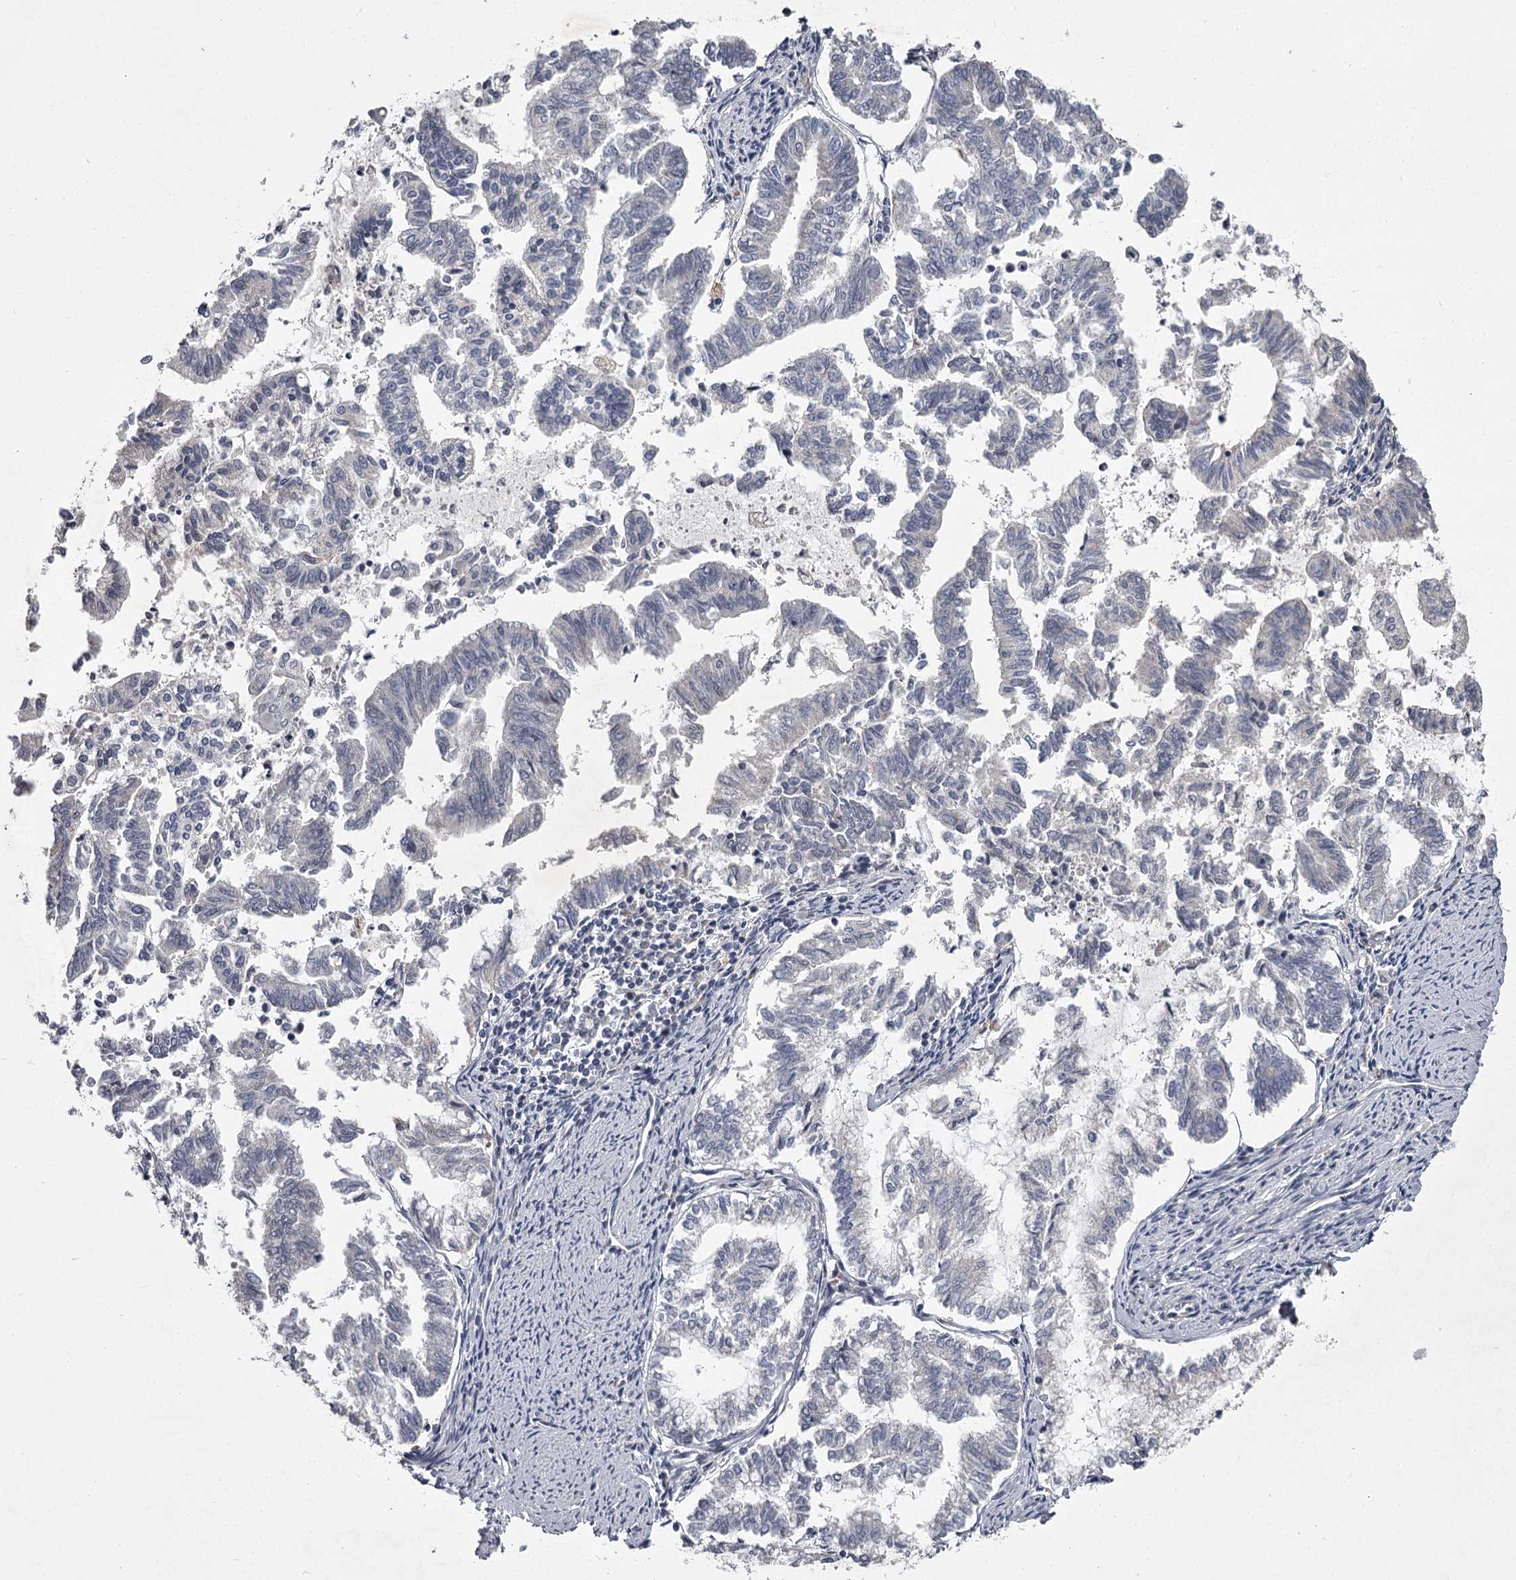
{"staining": {"intensity": "negative", "quantity": "none", "location": "none"}, "tissue": "endometrial cancer", "cell_type": "Tumor cells", "image_type": "cancer", "snomed": [{"axis": "morphology", "description": "Adenocarcinoma, NOS"}, {"axis": "topography", "description": "Endometrium"}], "caption": "Immunohistochemical staining of endometrial cancer exhibits no significant expression in tumor cells.", "gene": "RASSF6", "patient": {"sex": "female", "age": 79}}